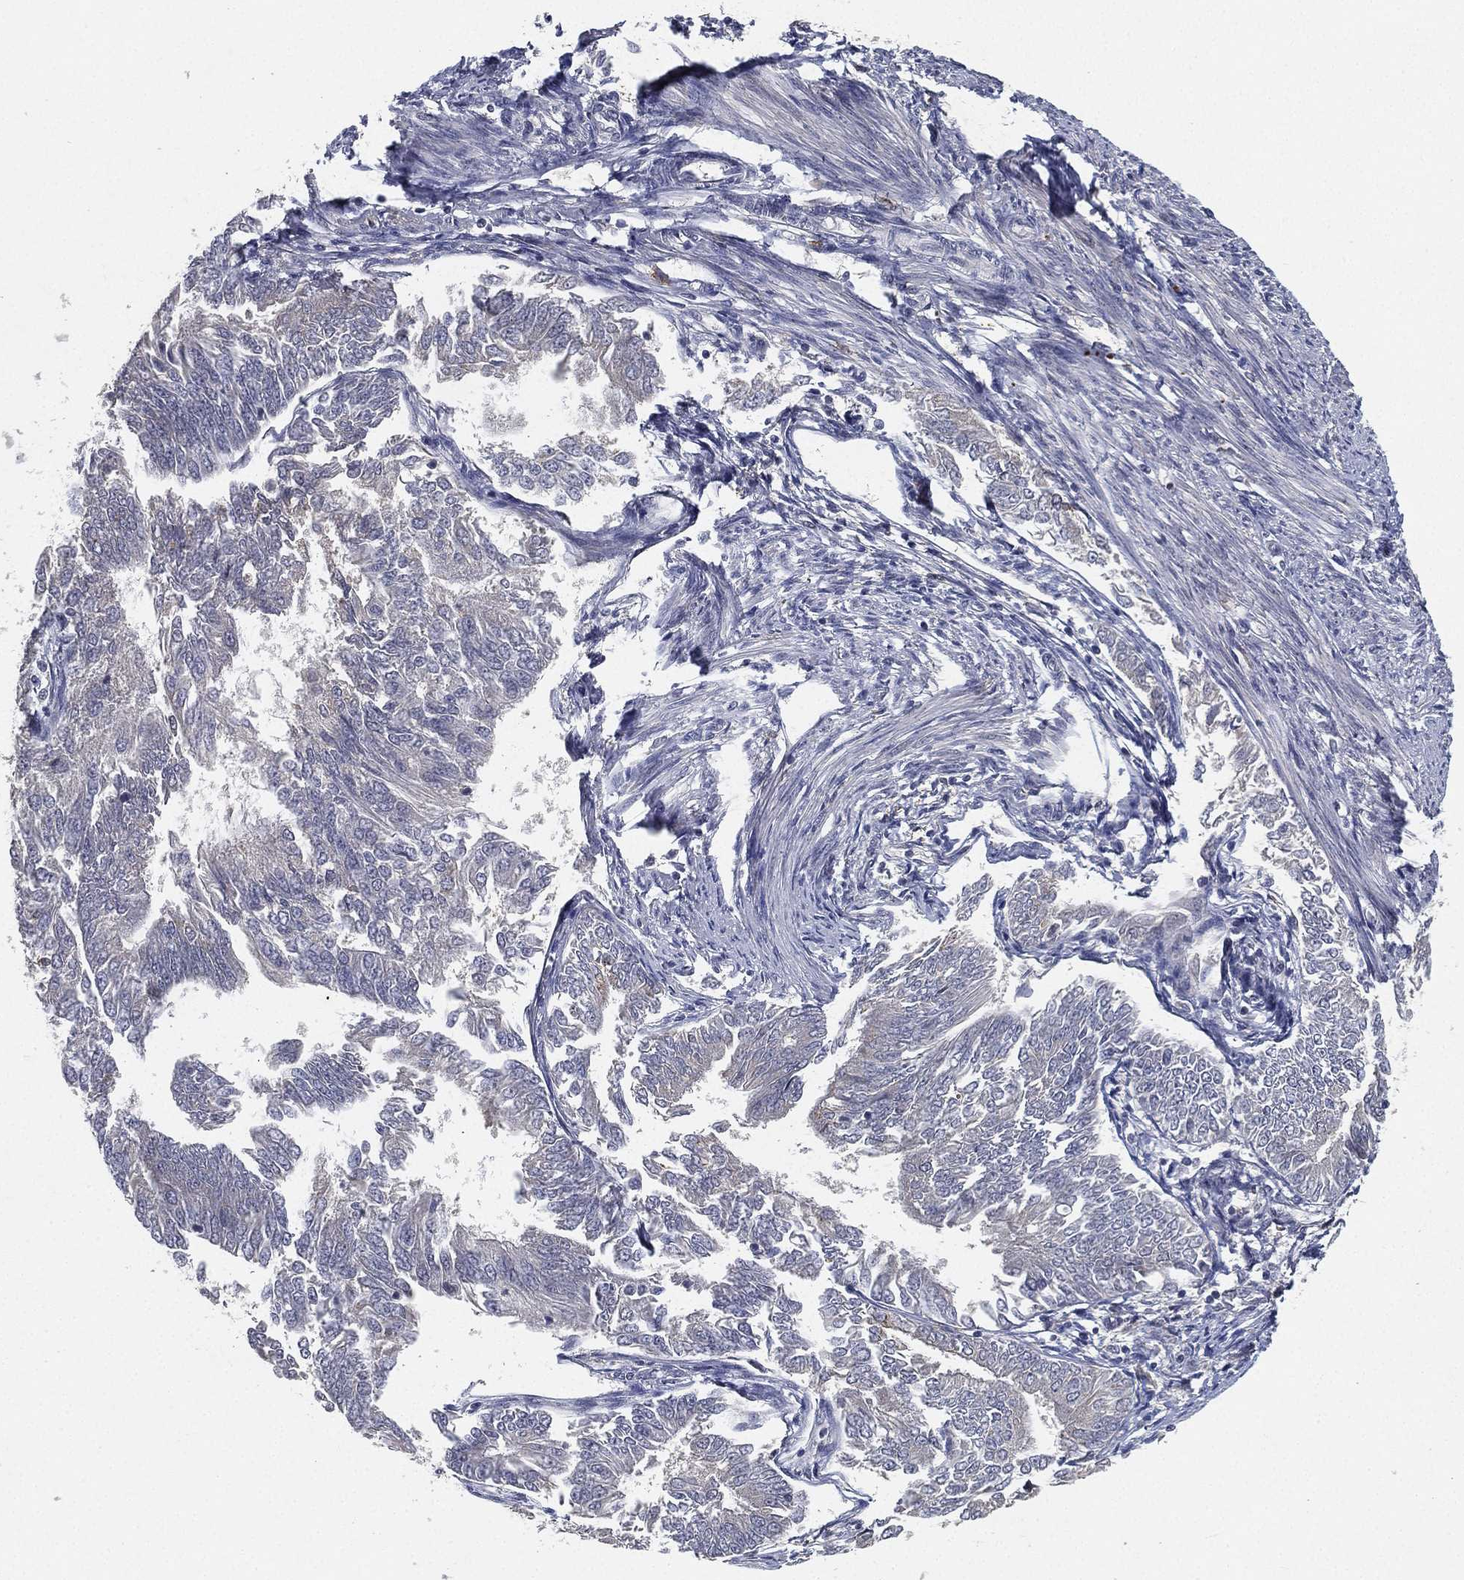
{"staining": {"intensity": "negative", "quantity": "none", "location": "none"}, "tissue": "endometrial cancer", "cell_type": "Tumor cells", "image_type": "cancer", "snomed": [{"axis": "morphology", "description": "Adenocarcinoma, NOS"}, {"axis": "topography", "description": "Endometrium"}], "caption": "Endometrial cancer stained for a protein using immunohistochemistry (IHC) shows no staining tumor cells.", "gene": "CFAP251", "patient": {"sex": "female", "age": 58}}